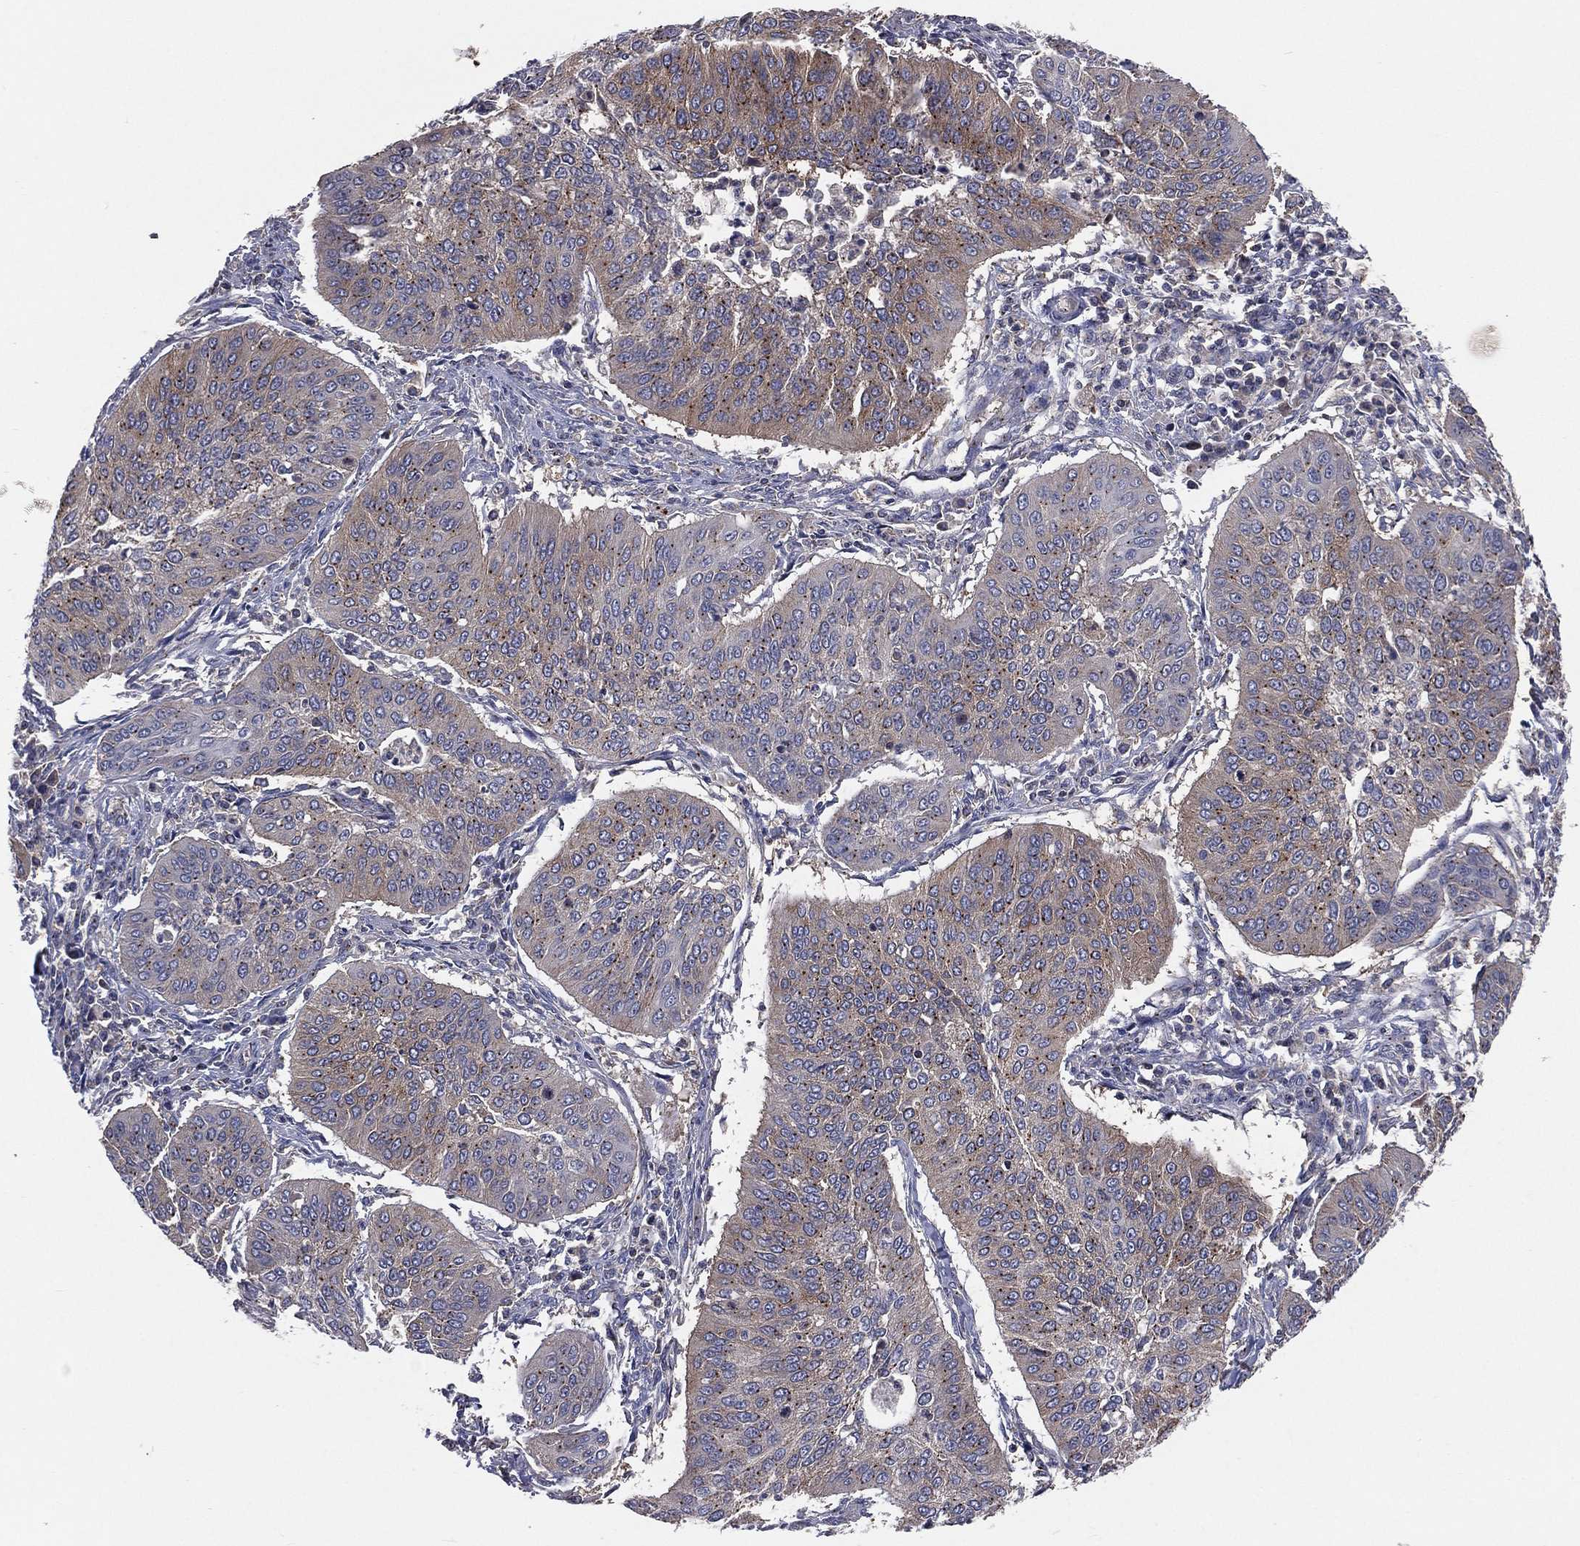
{"staining": {"intensity": "moderate", "quantity": "<25%", "location": "cytoplasmic/membranous"}, "tissue": "cervical cancer", "cell_type": "Tumor cells", "image_type": "cancer", "snomed": [{"axis": "morphology", "description": "Normal tissue, NOS"}, {"axis": "morphology", "description": "Squamous cell carcinoma, NOS"}, {"axis": "topography", "description": "Cervix"}], "caption": "This is an image of immunohistochemistry staining of squamous cell carcinoma (cervical), which shows moderate expression in the cytoplasmic/membranous of tumor cells.", "gene": "CROCC", "patient": {"sex": "female", "age": 39}}